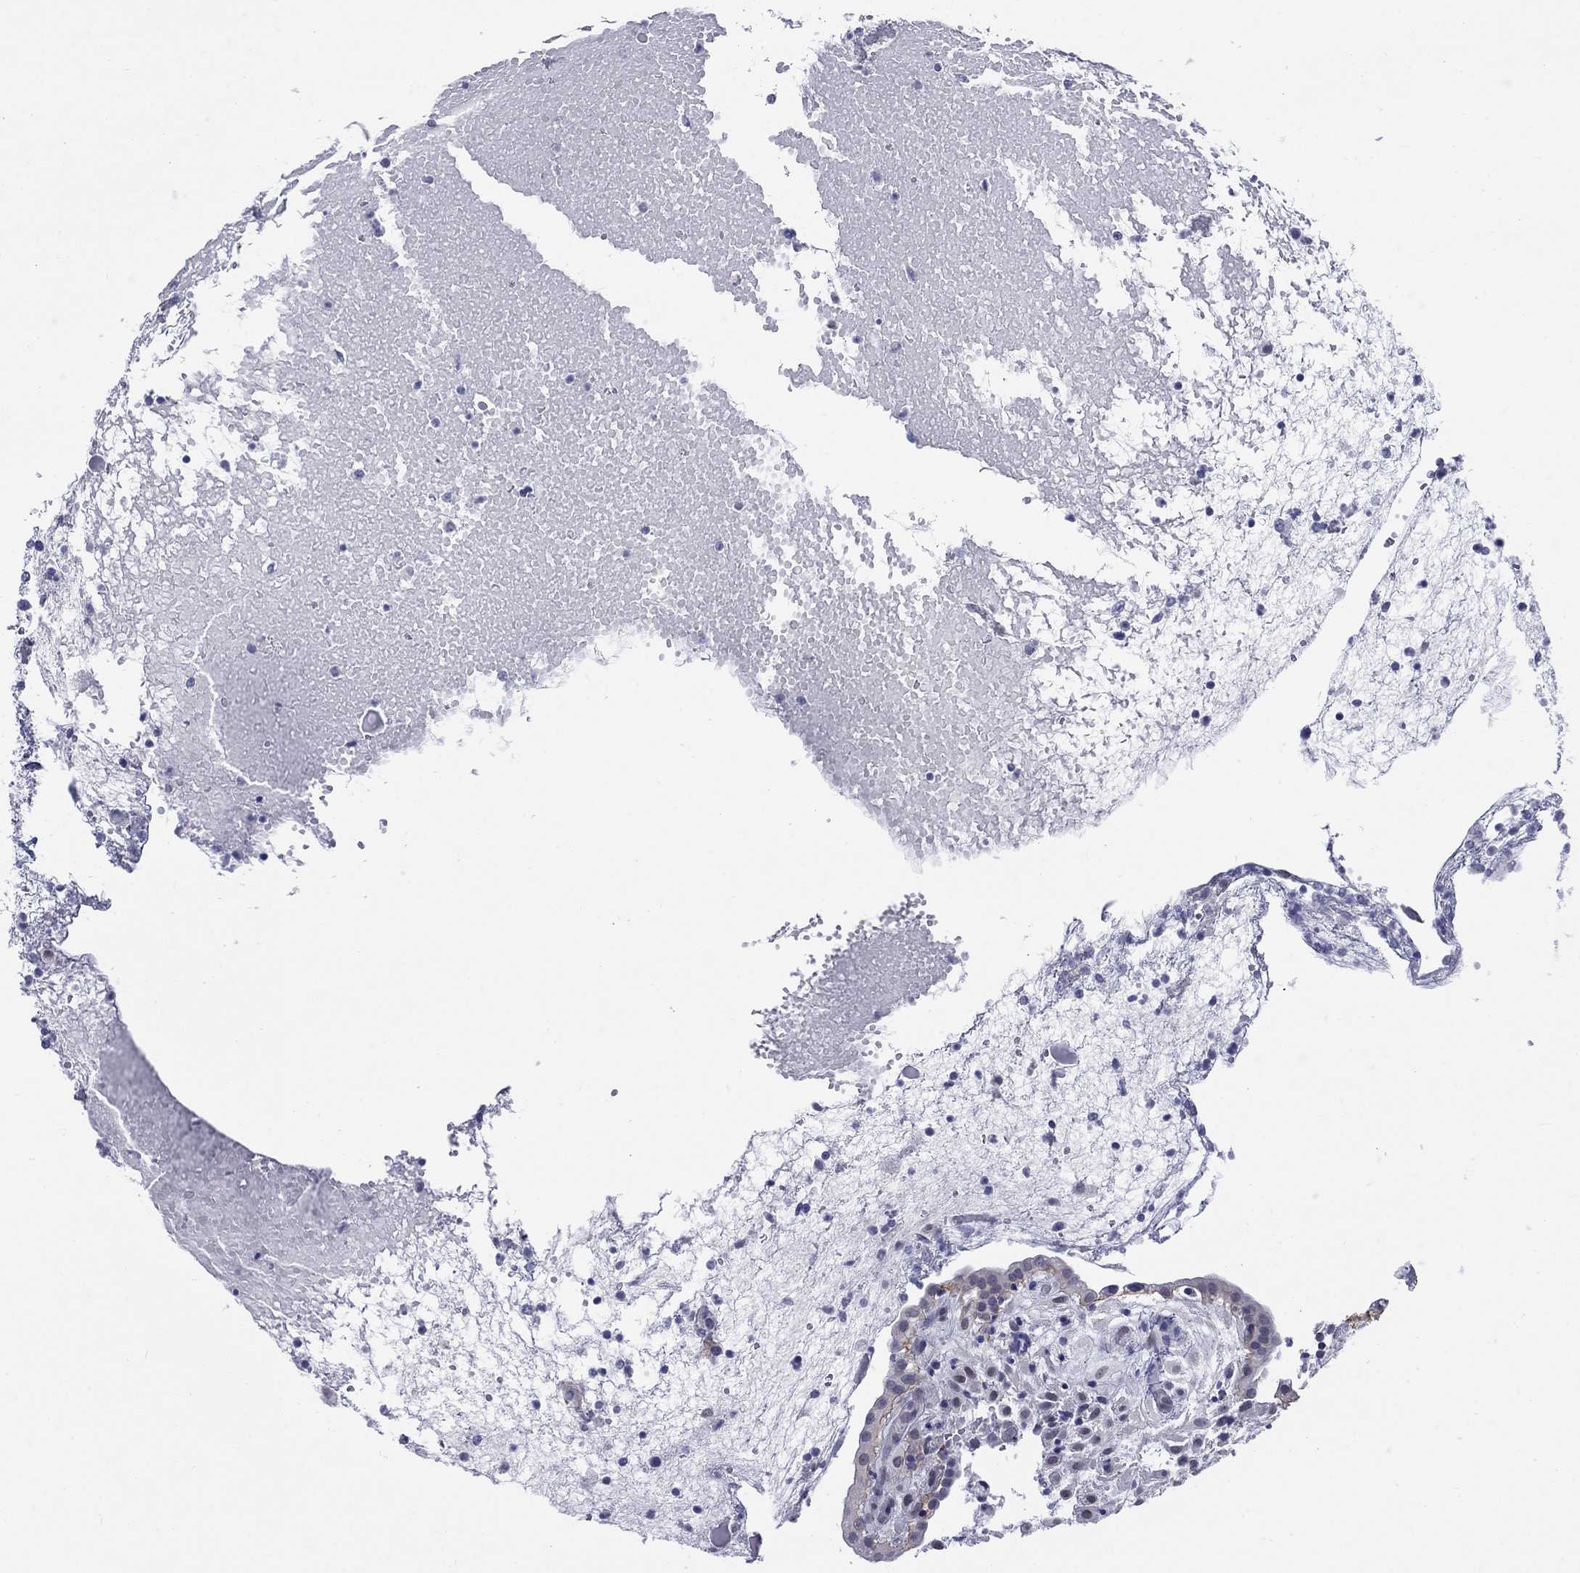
{"staining": {"intensity": "negative", "quantity": "none", "location": "none"}, "tissue": "placenta", "cell_type": "Decidual cells", "image_type": "normal", "snomed": [{"axis": "morphology", "description": "Normal tissue, NOS"}, {"axis": "topography", "description": "Placenta"}], "caption": "Placenta stained for a protein using immunohistochemistry (IHC) exhibits no positivity decidual cells.", "gene": "EGFLAM", "patient": {"sex": "female", "age": 24}}